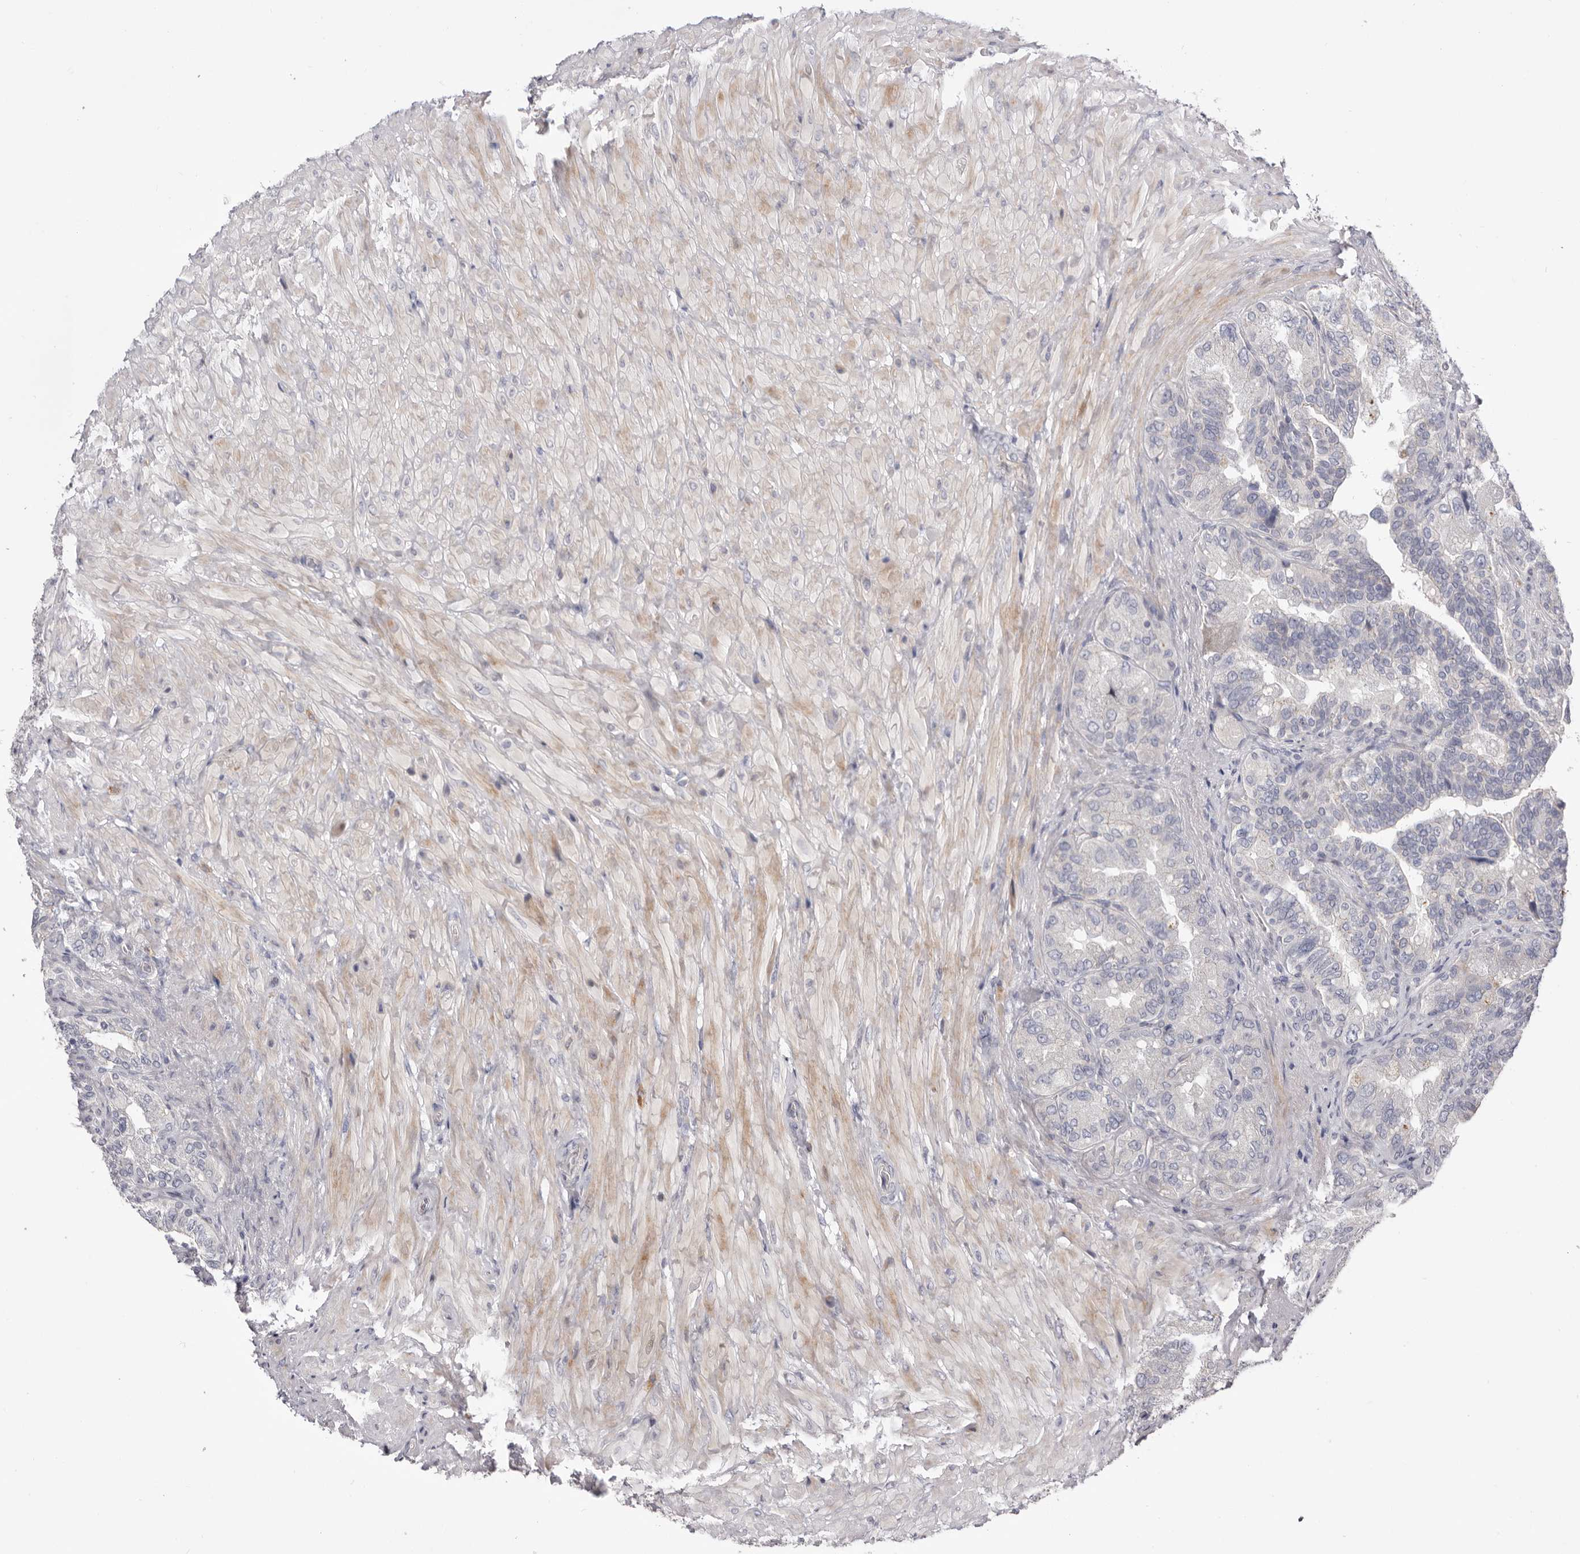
{"staining": {"intensity": "negative", "quantity": "none", "location": "none"}, "tissue": "seminal vesicle", "cell_type": "Glandular cells", "image_type": "normal", "snomed": [{"axis": "morphology", "description": "Normal tissue, NOS"}, {"axis": "topography", "description": "Seminal veicle"}, {"axis": "topography", "description": "Peripheral nerve tissue"}], "caption": "A high-resolution histopathology image shows immunohistochemistry staining of normal seminal vesicle, which shows no significant staining in glandular cells.", "gene": "USH1C", "patient": {"sex": "male", "age": 63}}